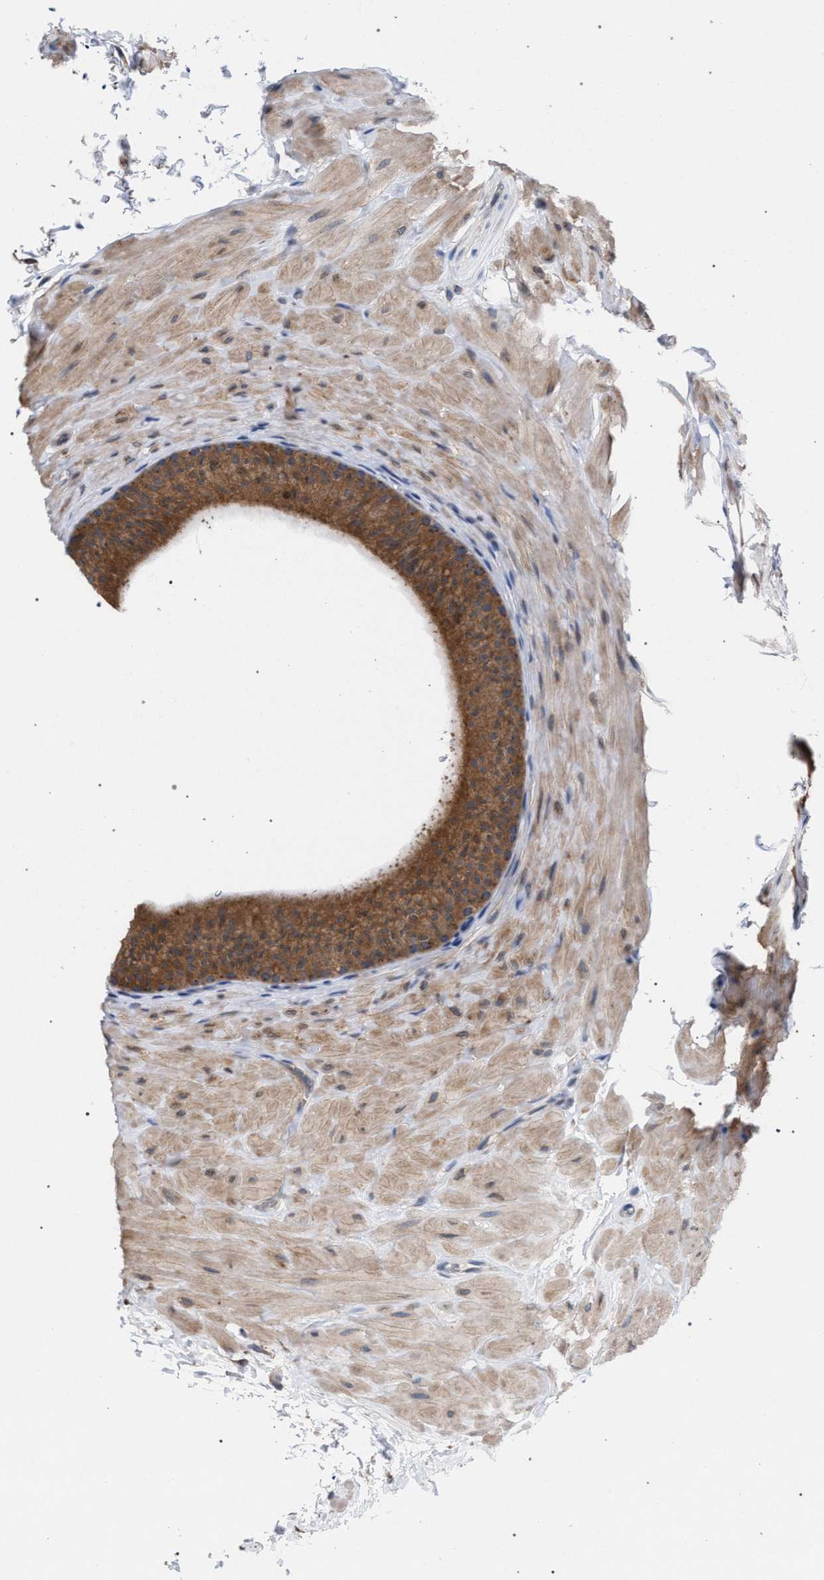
{"staining": {"intensity": "moderate", "quantity": ">75%", "location": "cytoplasmic/membranous"}, "tissue": "epididymis", "cell_type": "Glandular cells", "image_type": "normal", "snomed": [{"axis": "morphology", "description": "Normal tissue, NOS"}, {"axis": "topography", "description": "Epididymis"}], "caption": "Protein staining of benign epididymis reveals moderate cytoplasmic/membranous staining in approximately >75% of glandular cells. Using DAB (brown) and hematoxylin (blue) stains, captured at high magnification using brightfield microscopy.", "gene": "ARPC5L", "patient": {"sex": "male", "age": 34}}